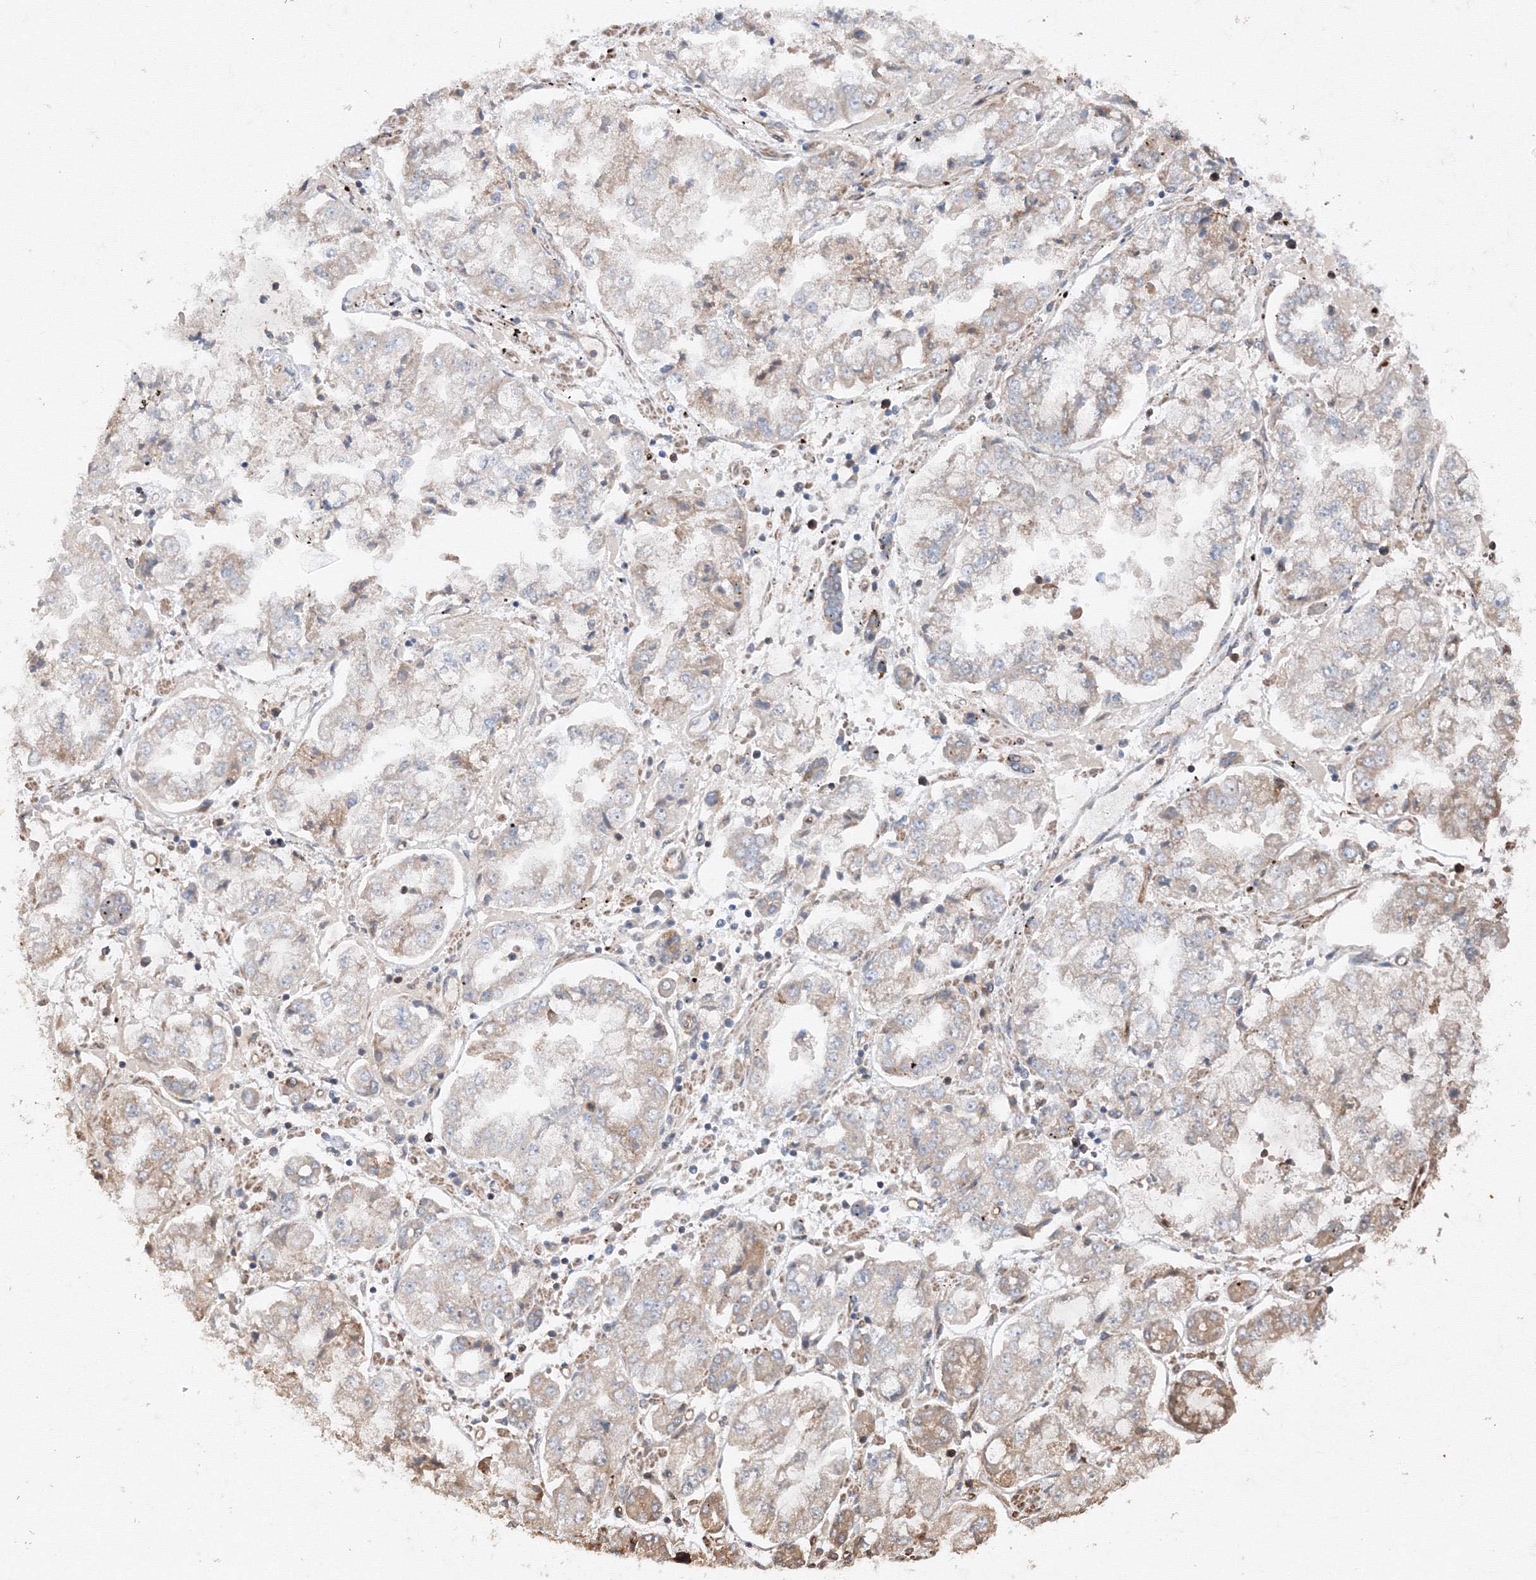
{"staining": {"intensity": "weak", "quantity": "<25%", "location": "cytoplasmic/membranous"}, "tissue": "stomach cancer", "cell_type": "Tumor cells", "image_type": "cancer", "snomed": [{"axis": "morphology", "description": "Adenocarcinoma, NOS"}, {"axis": "topography", "description": "Stomach"}], "caption": "IHC of stomach adenocarcinoma displays no staining in tumor cells.", "gene": "DCTD", "patient": {"sex": "male", "age": 76}}